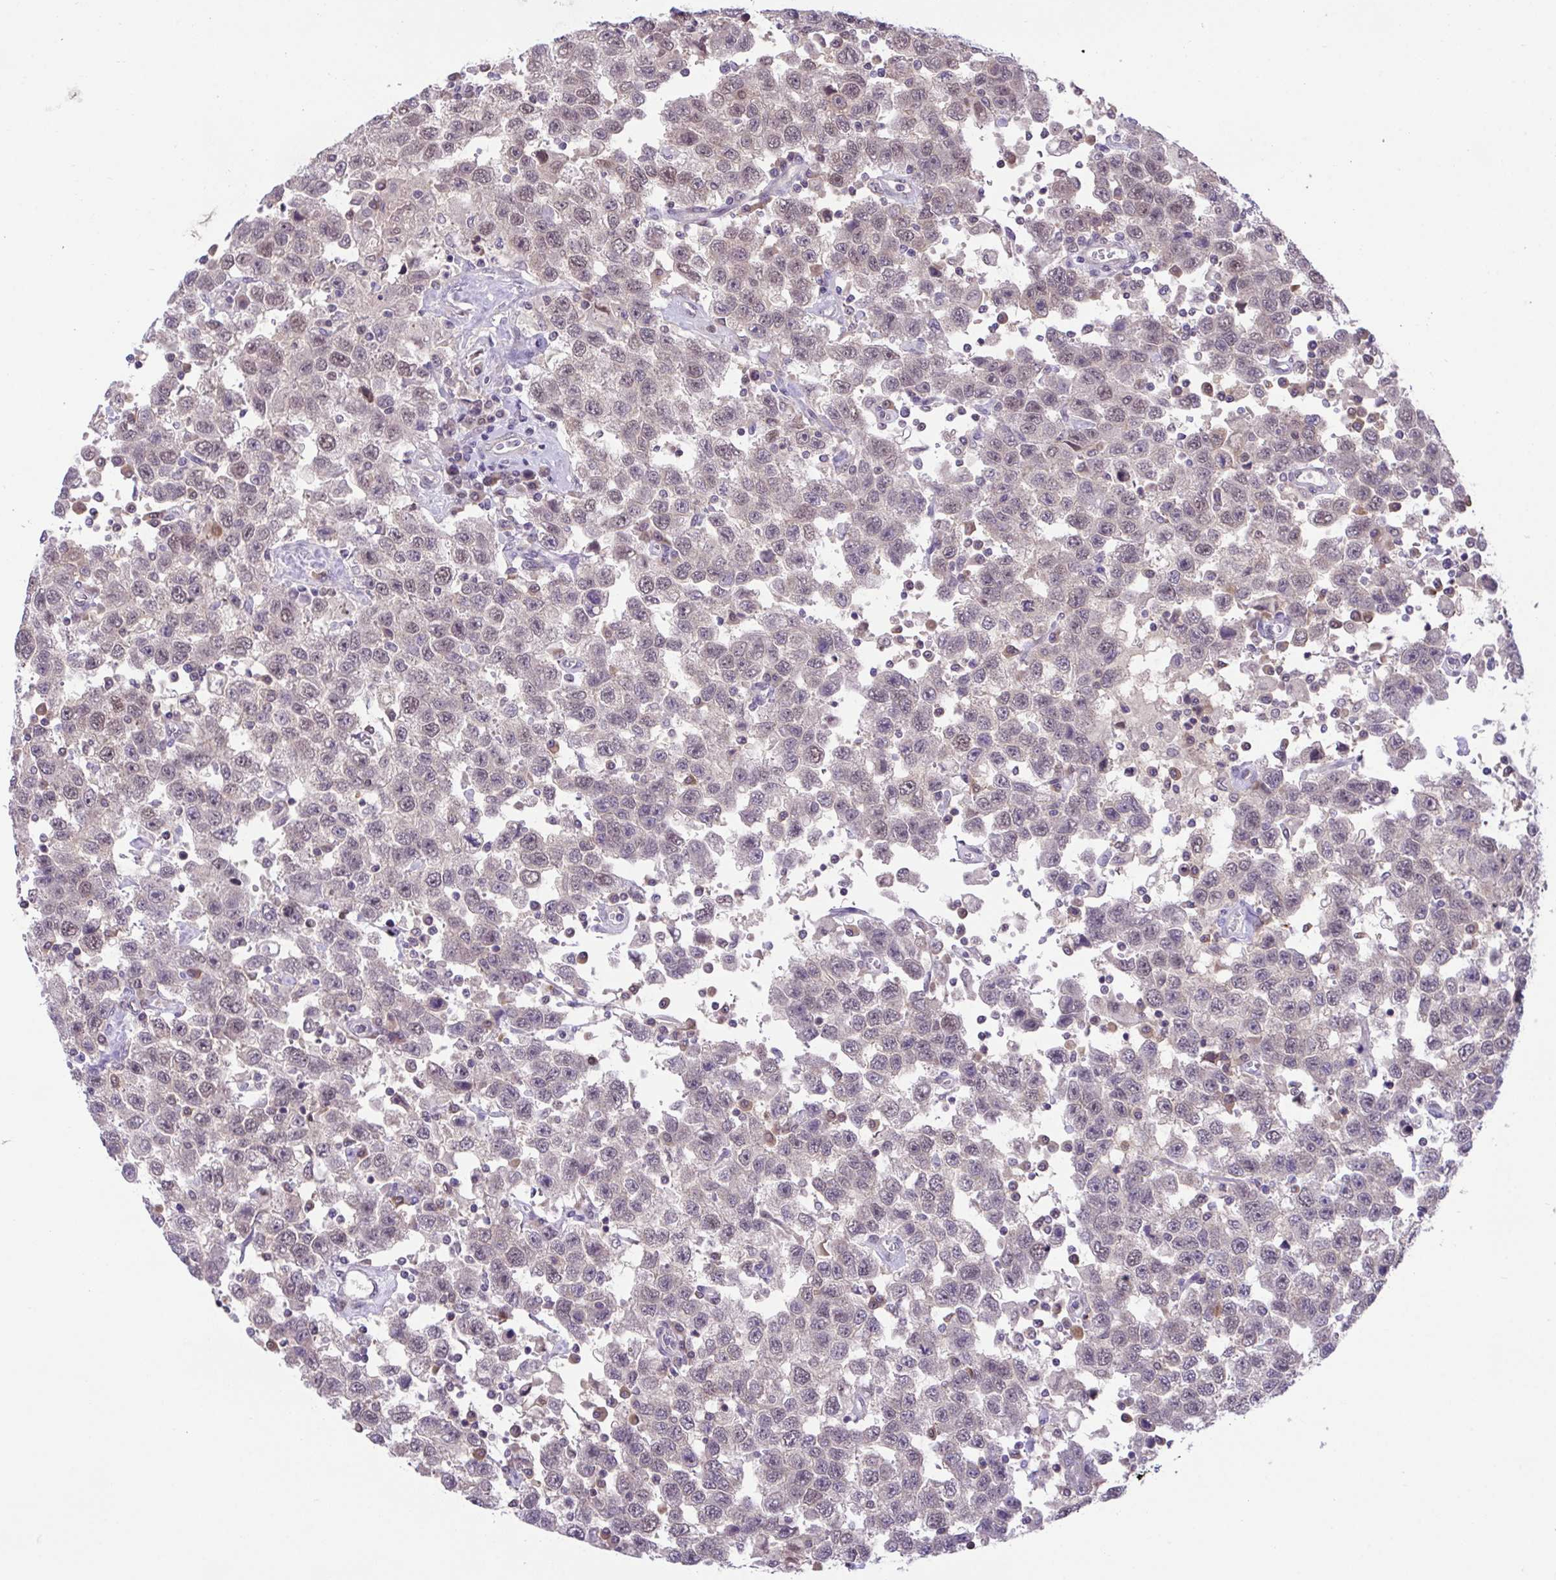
{"staining": {"intensity": "negative", "quantity": "none", "location": "none"}, "tissue": "testis cancer", "cell_type": "Tumor cells", "image_type": "cancer", "snomed": [{"axis": "morphology", "description": "Seminoma, NOS"}, {"axis": "topography", "description": "Testis"}], "caption": "An image of testis cancer stained for a protein shows no brown staining in tumor cells.", "gene": "ZNF444", "patient": {"sex": "male", "age": 41}}